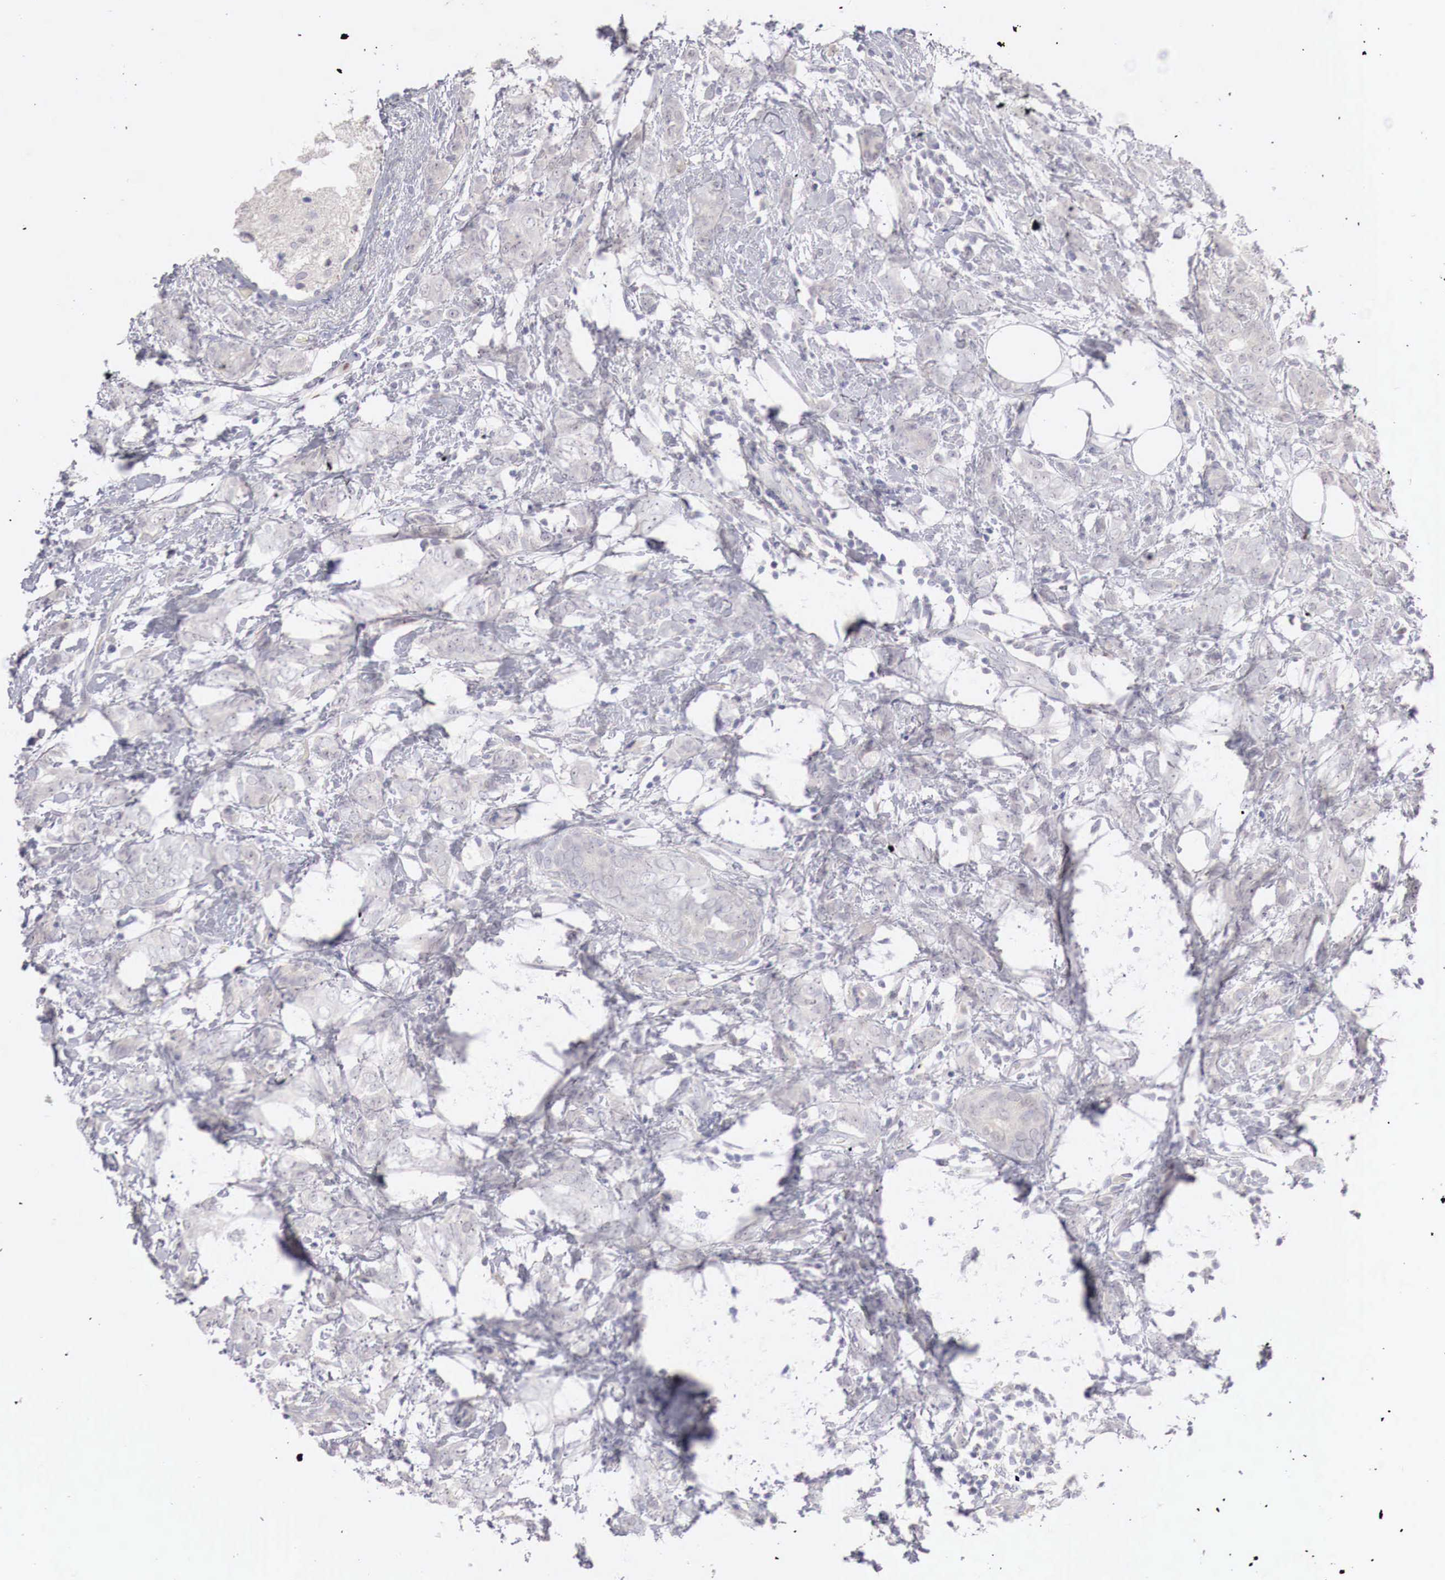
{"staining": {"intensity": "negative", "quantity": "none", "location": "none"}, "tissue": "breast cancer", "cell_type": "Tumor cells", "image_type": "cancer", "snomed": [{"axis": "morphology", "description": "Duct carcinoma"}, {"axis": "topography", "description": "Breast"}], "caption": "The immunohistochemistry (IHC) histopathology image has no significant positivity in tumor cells of breast cancer tissue. Nuclei are stained in blue.", "gene": "GATA1", "patient": {"sex": "female", "age": 53}}